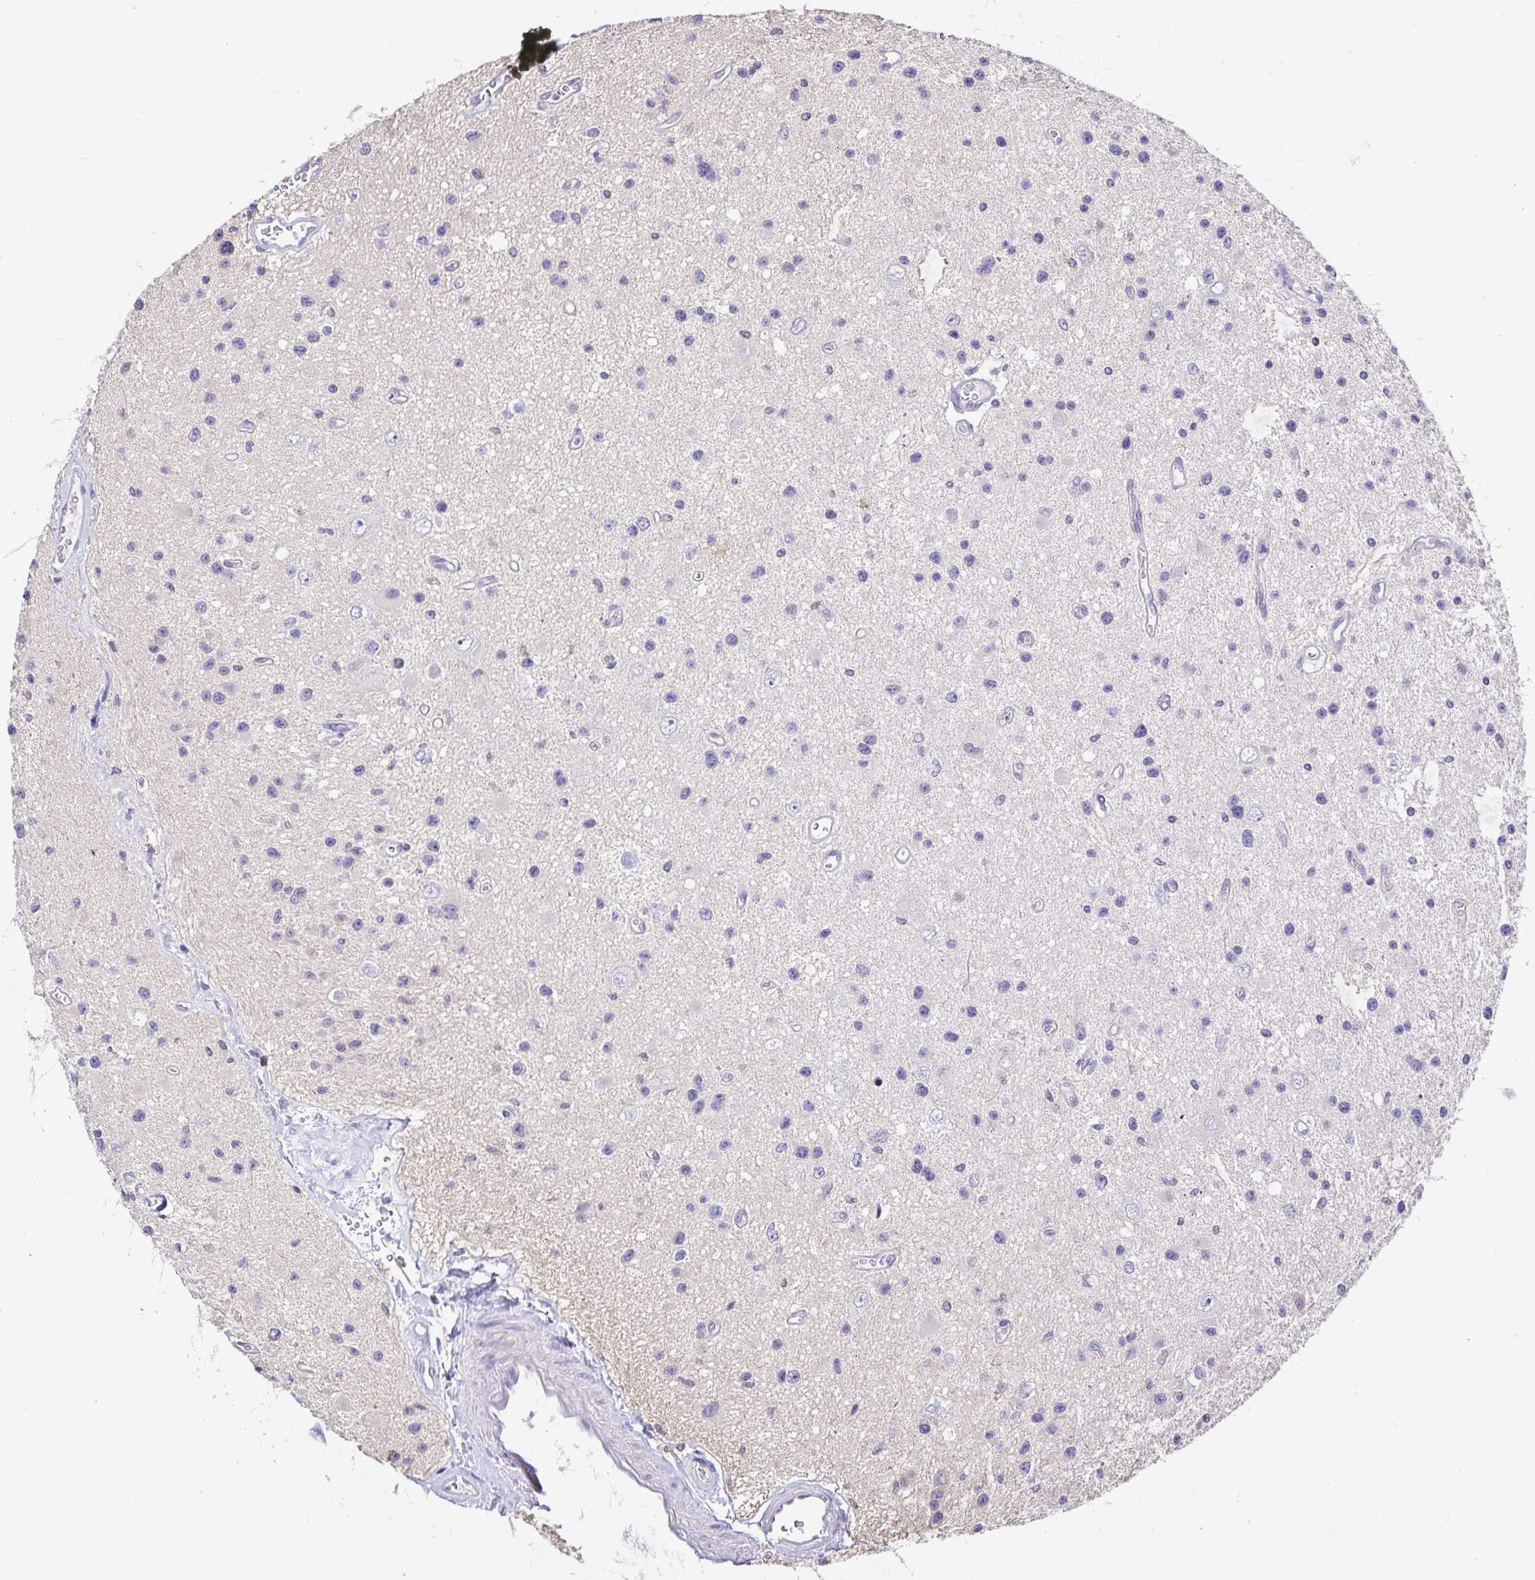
{"staining": {"intensity": "negative", "quantity": "none", "location": "none"}, "tissue": "glioma", "cell_type": "Tumor cells", "image_type": "cancer", "snomed": [{"axis": "morphology", "description": "Glioma, malignant, Low grade"}, {"axis": "topography", "description": "Brain"}], "caption": "Tumor cells show no significant protein expression in glioma.", "gene": "SKAP1", "patient": {"sex": "male", "age": 43}}